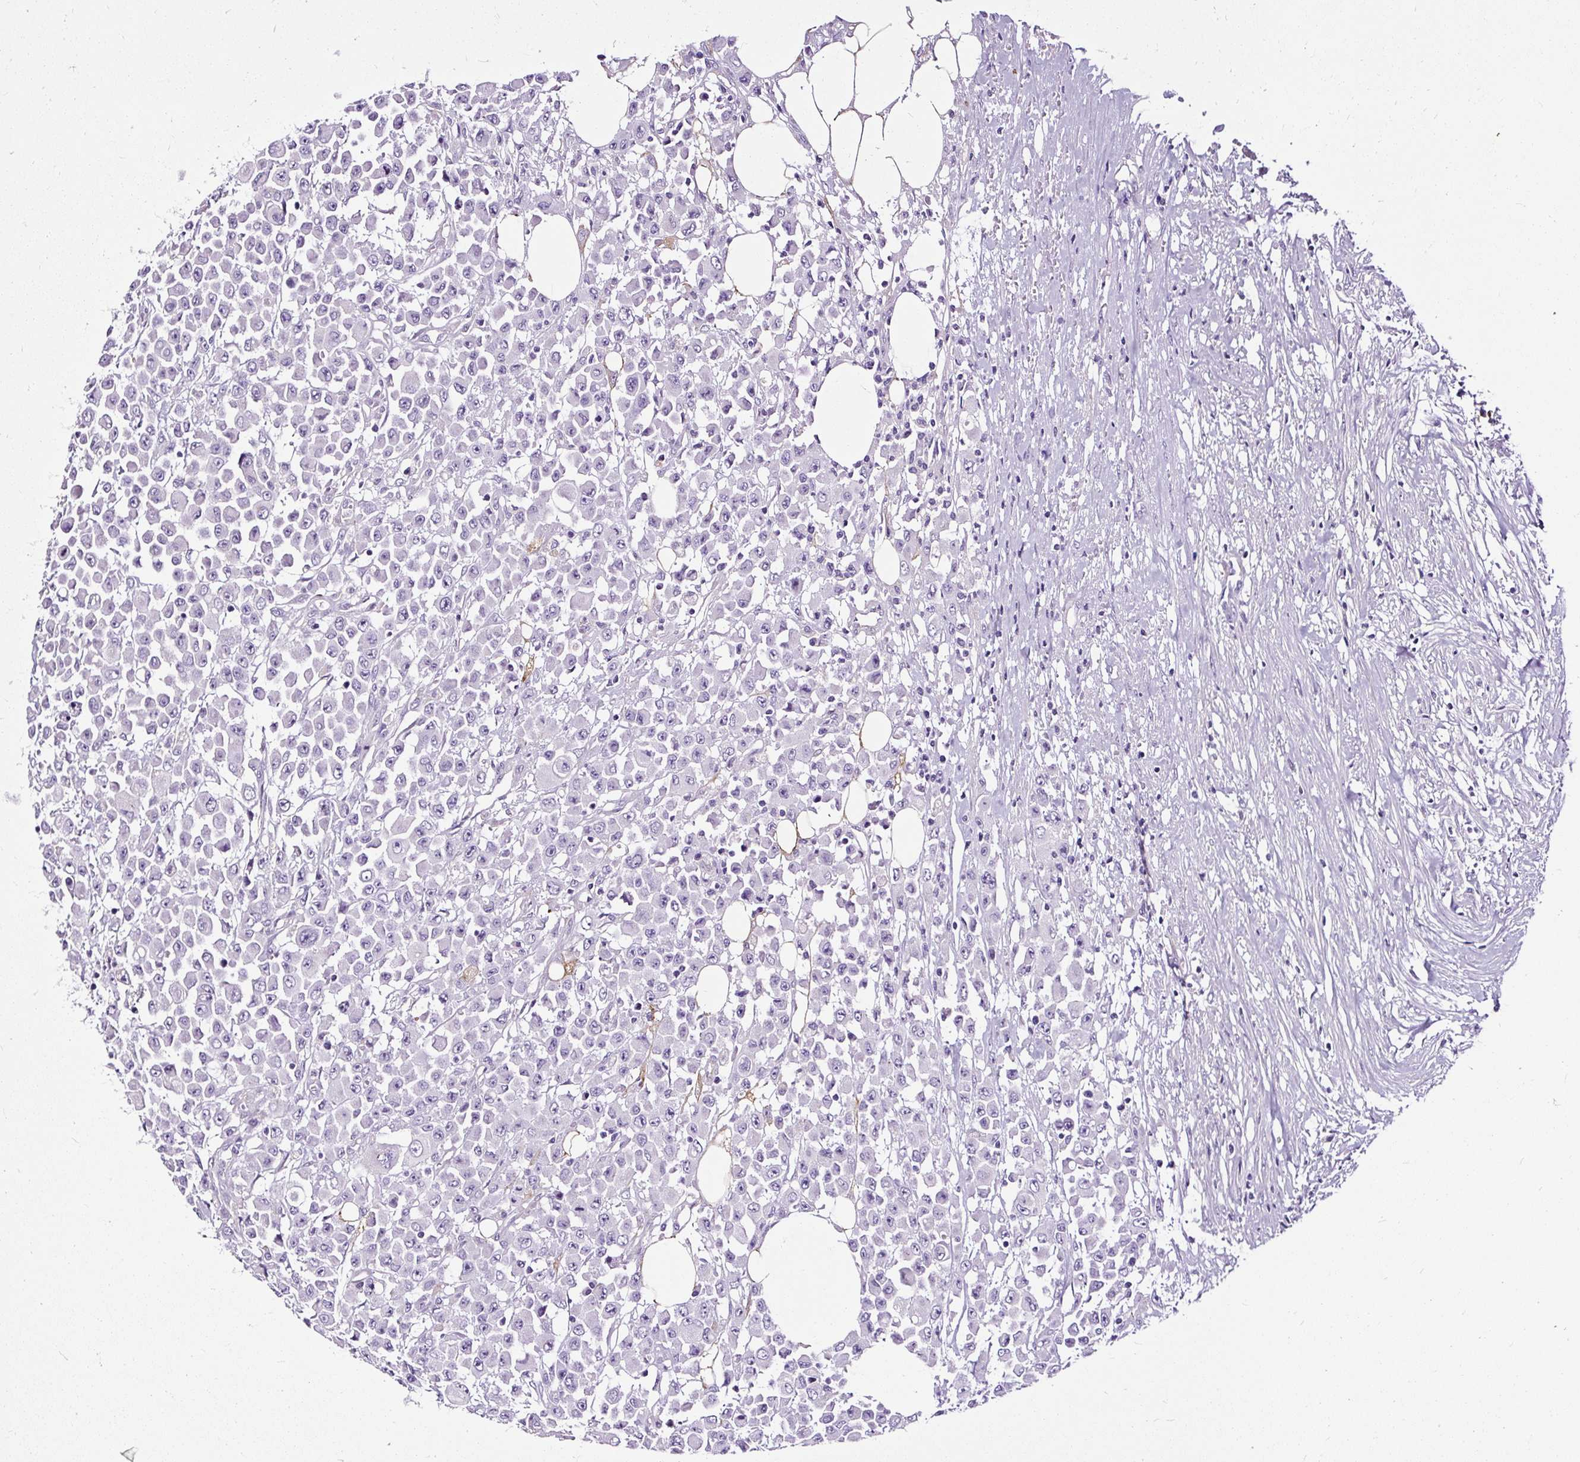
{"staining": {"intensity": "negative", "quantity": "none", "location": "none"}, "tissue": "colorectal cancer", "cell_type": "Tumor cells", "image_type": "cancer", "snomed": [{"axis": "morphology", "description": "Adenocarcinoma, NOS"}, {"axis": "topography", "description": "Colon"}], "caption": "Photomicrograph shows no protein expression in tumor cells of colorectal adenocarcinoma tissue.", "gene": "SLC7A8", "patient": {"sex": "male", "age": 51}}